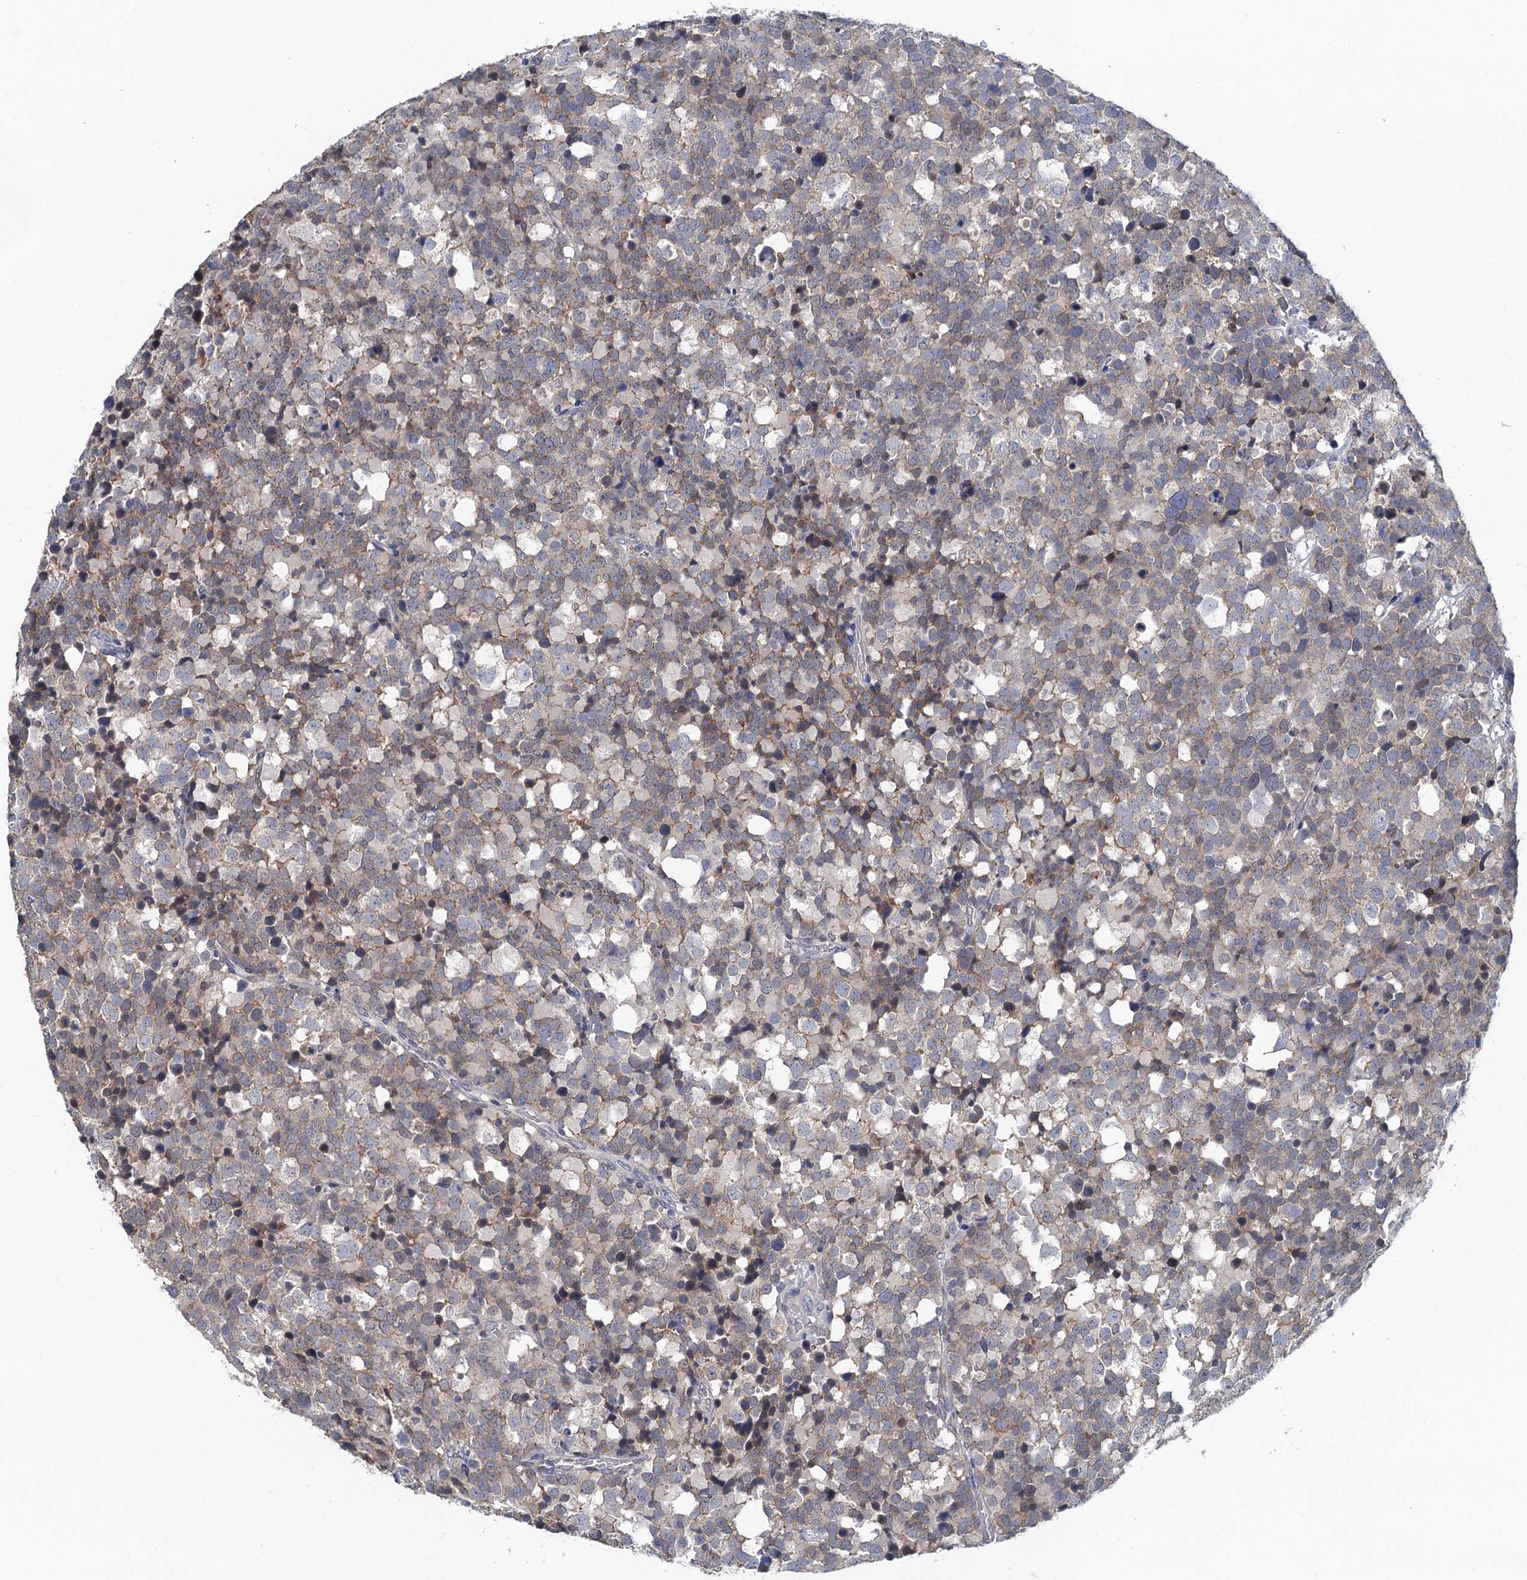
{"staining": {"intensity": "weak", "quantity": "<25%", "location": "cytoplasmic/membranous"}, "tissue": "testis cancer", "cell_type": "Tumor cells", "image_type": "cancer", "snomed": [{"axis": "morphology", "description": "Seminoma, NOS"}, {"axis": "topography", "description": "Testis"}], "caption": "IHC of human testis cancer (seminoma) displays no expression in tumor cells. Nuclei are stained in blue.", "gene": "MDM1", "patient": {"sex": "male", "age": 71}}